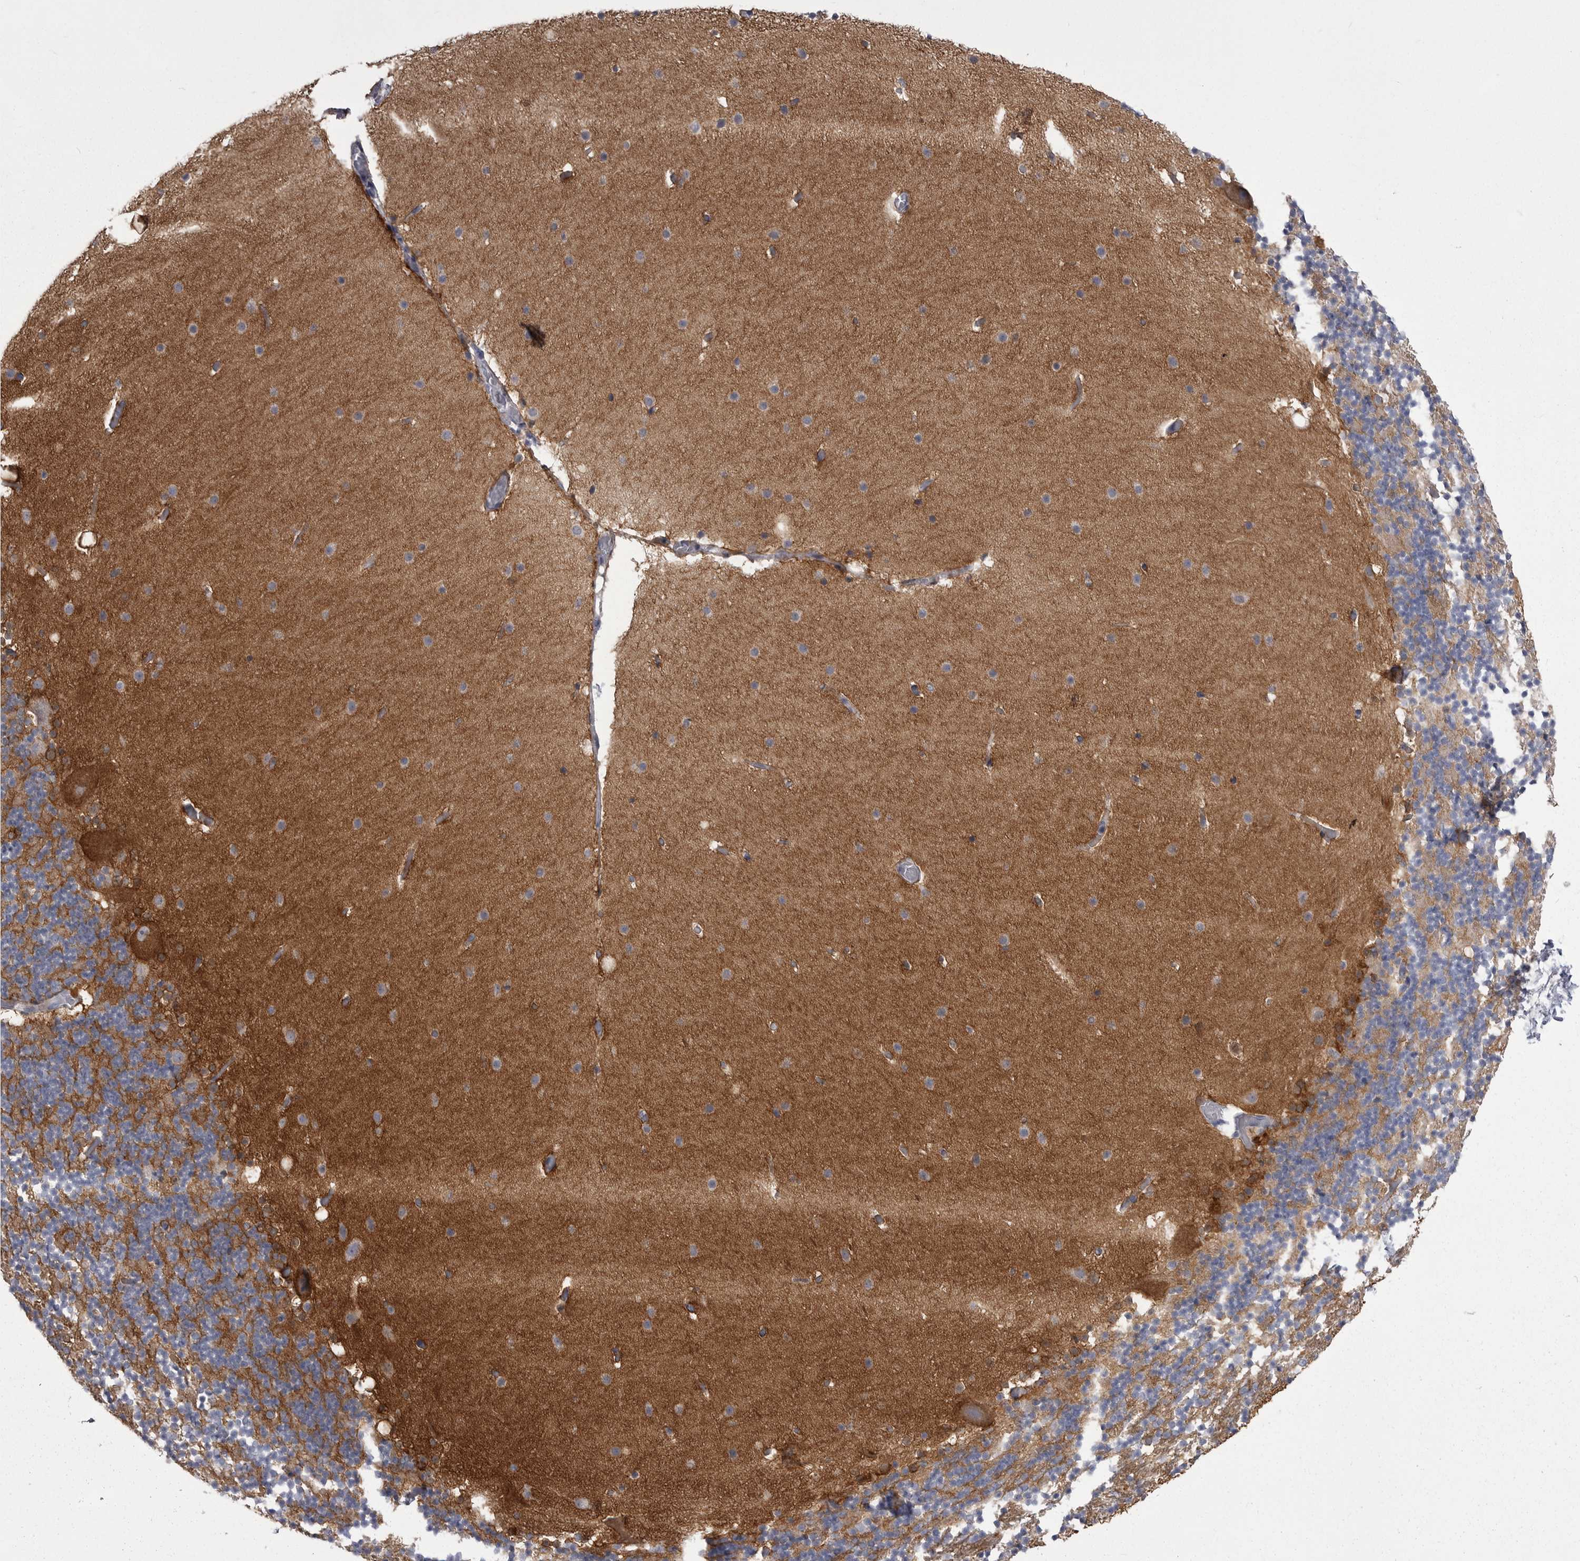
{"staining": {"intensity": "moderate", "quantity": "25%-75%", "location": "cytoplasmic/membranous"}, "tissue": "cerebellum", "cell_type": "Cells in granular layer", "image_type": "normal", "snomed": [{"axis": "morphology", "description": "Normal tissue, NOS"}, {"axis": "topography", "description": "Cerebellum"}], "caption": "High-power microscopy captured an immunohistochemistry histopathology image of normal cerebellum, revealing moderate cytoplasmic/membranous staining in about 25%-75% of cells in granular layer.", "gene": "ANK2", "patient": {"sex": "male", "age": 57}}